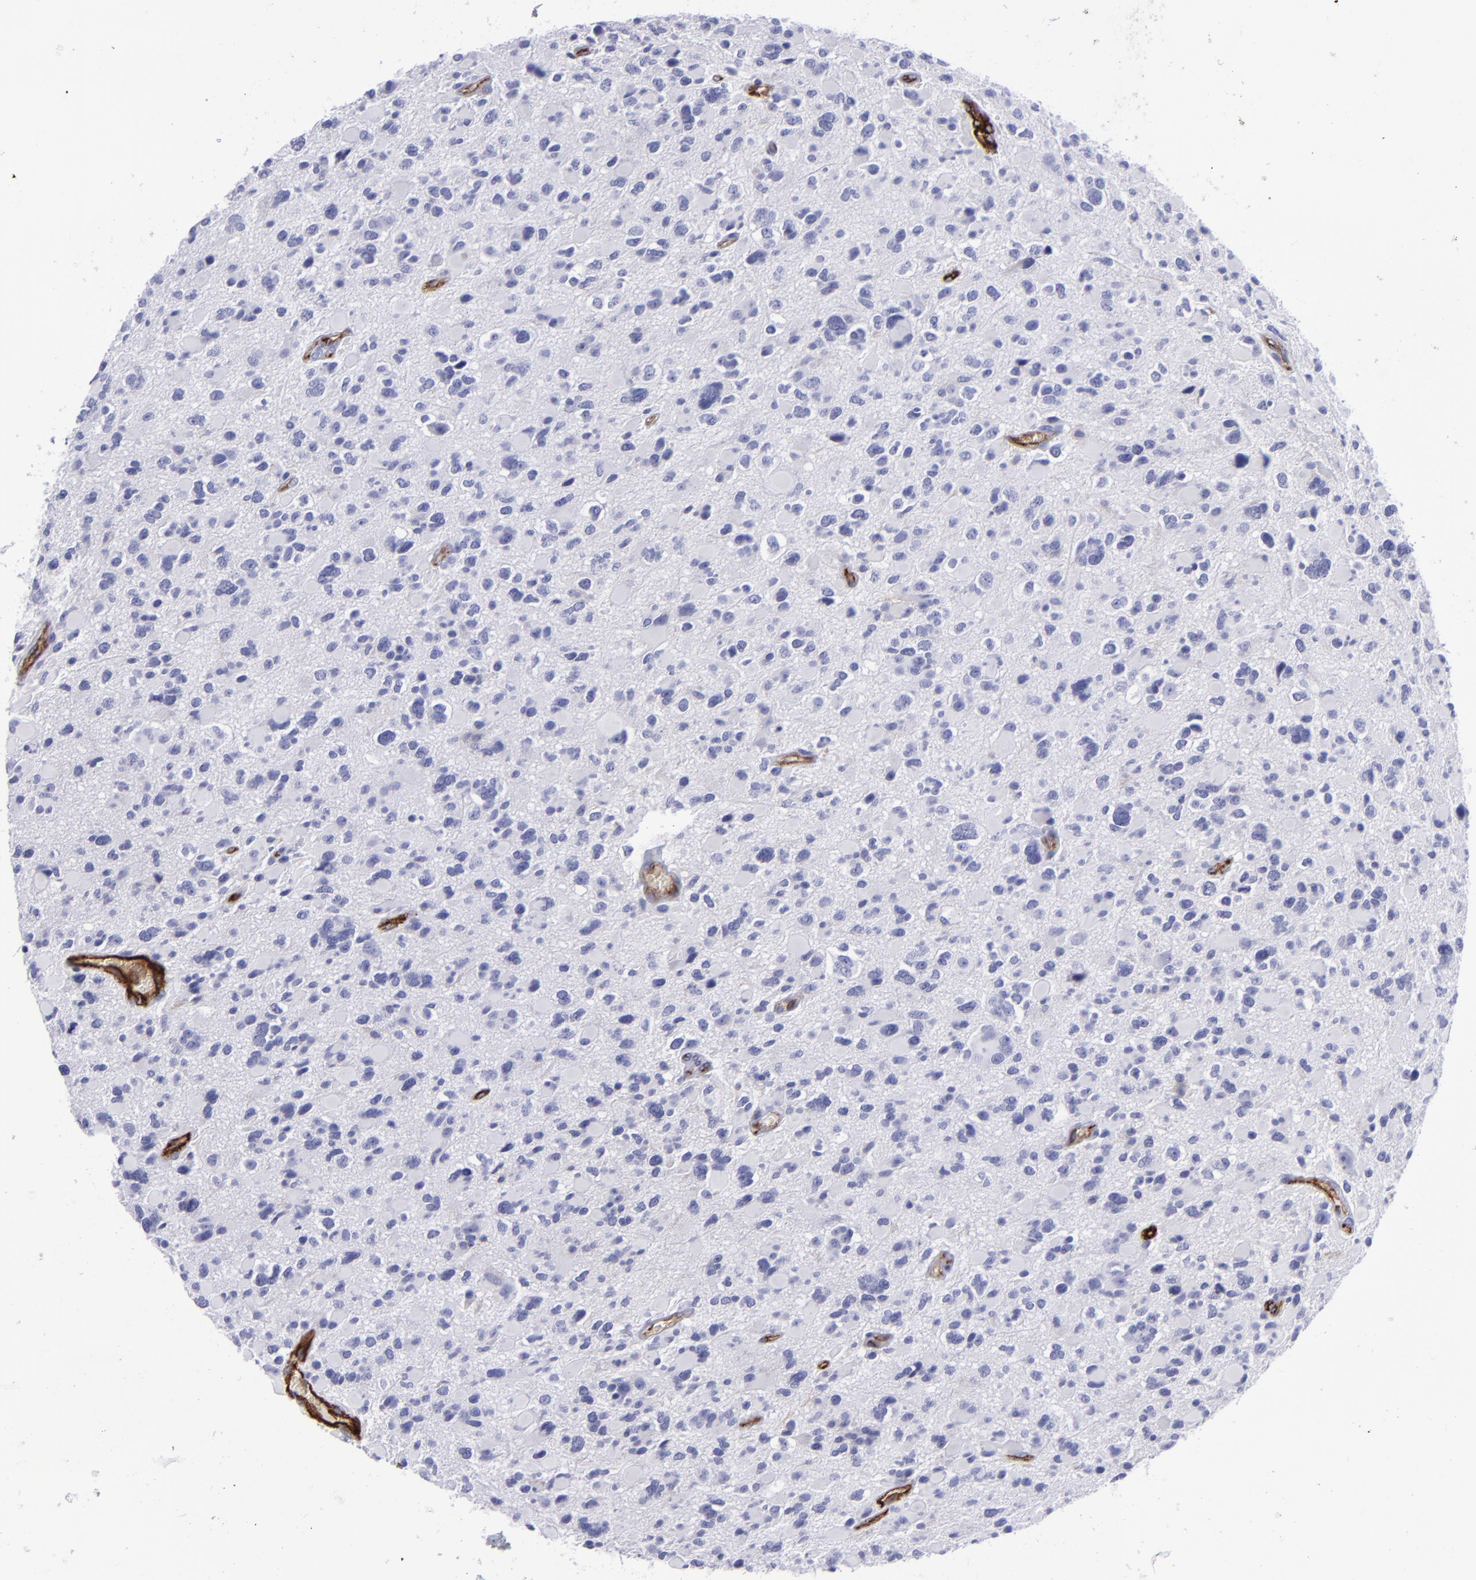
{"staining": {"intensity": "negative", "quantity": "none", "location": "none"}, "tissue": "glioma", "cell_type": "Tumor cells", "image_type": "cancer", "snomed": [{"axis": "morphology", "description": "Glioma, malignant, High grade"}, {"axis": "topography", "description": "Brain"}], "caption": "High power microscopy micrograph of an IHC micrograph of glioma, revealing no significant positivity in tumor cells.", "gene": "ACE", "patient": {"sex": "female", "age": 37}}